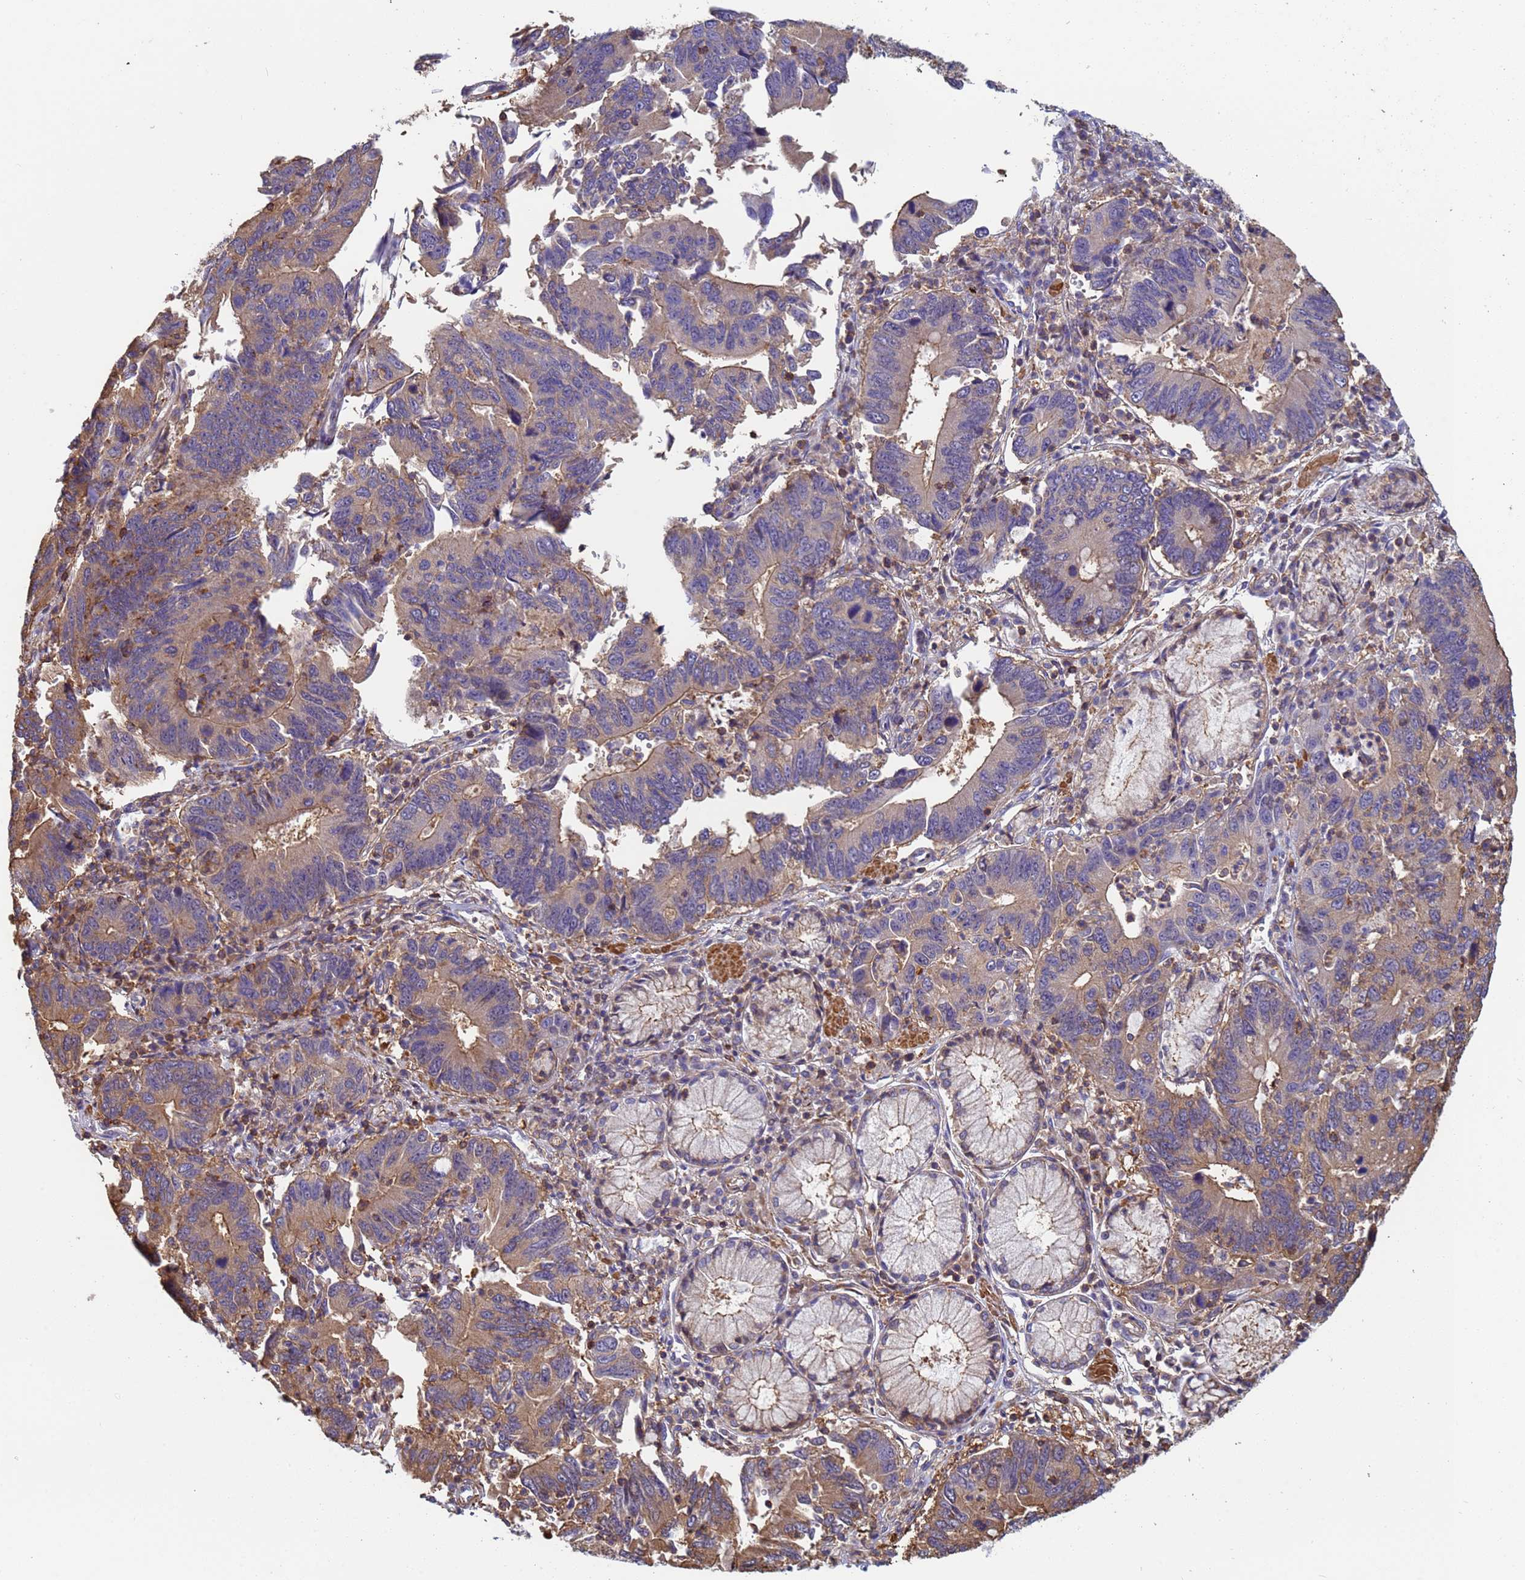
{"staining": {"intensity": "moderate", "quantity": "25%-75%", "location": "cytoplasmic/membranous"}, "tissue": "stomach cancer", "cell_type": "Tumor cells", "image_type": "cancer", "snomed": [{"axis": "morphology", "description": "Adenocarcinoma, NOS"}, {"axis": "topography", "description": "Stomach"}], "caption": "Immunohistochemistry (IHC) of human adenocarcinoma (stomach) reveals medium levels of moderate cytoplasmic/membranous positivity in about 25%-75% of tumor cells.", "gene": "ZNG1B", "patient": {"sex": "male", "age": 59}}